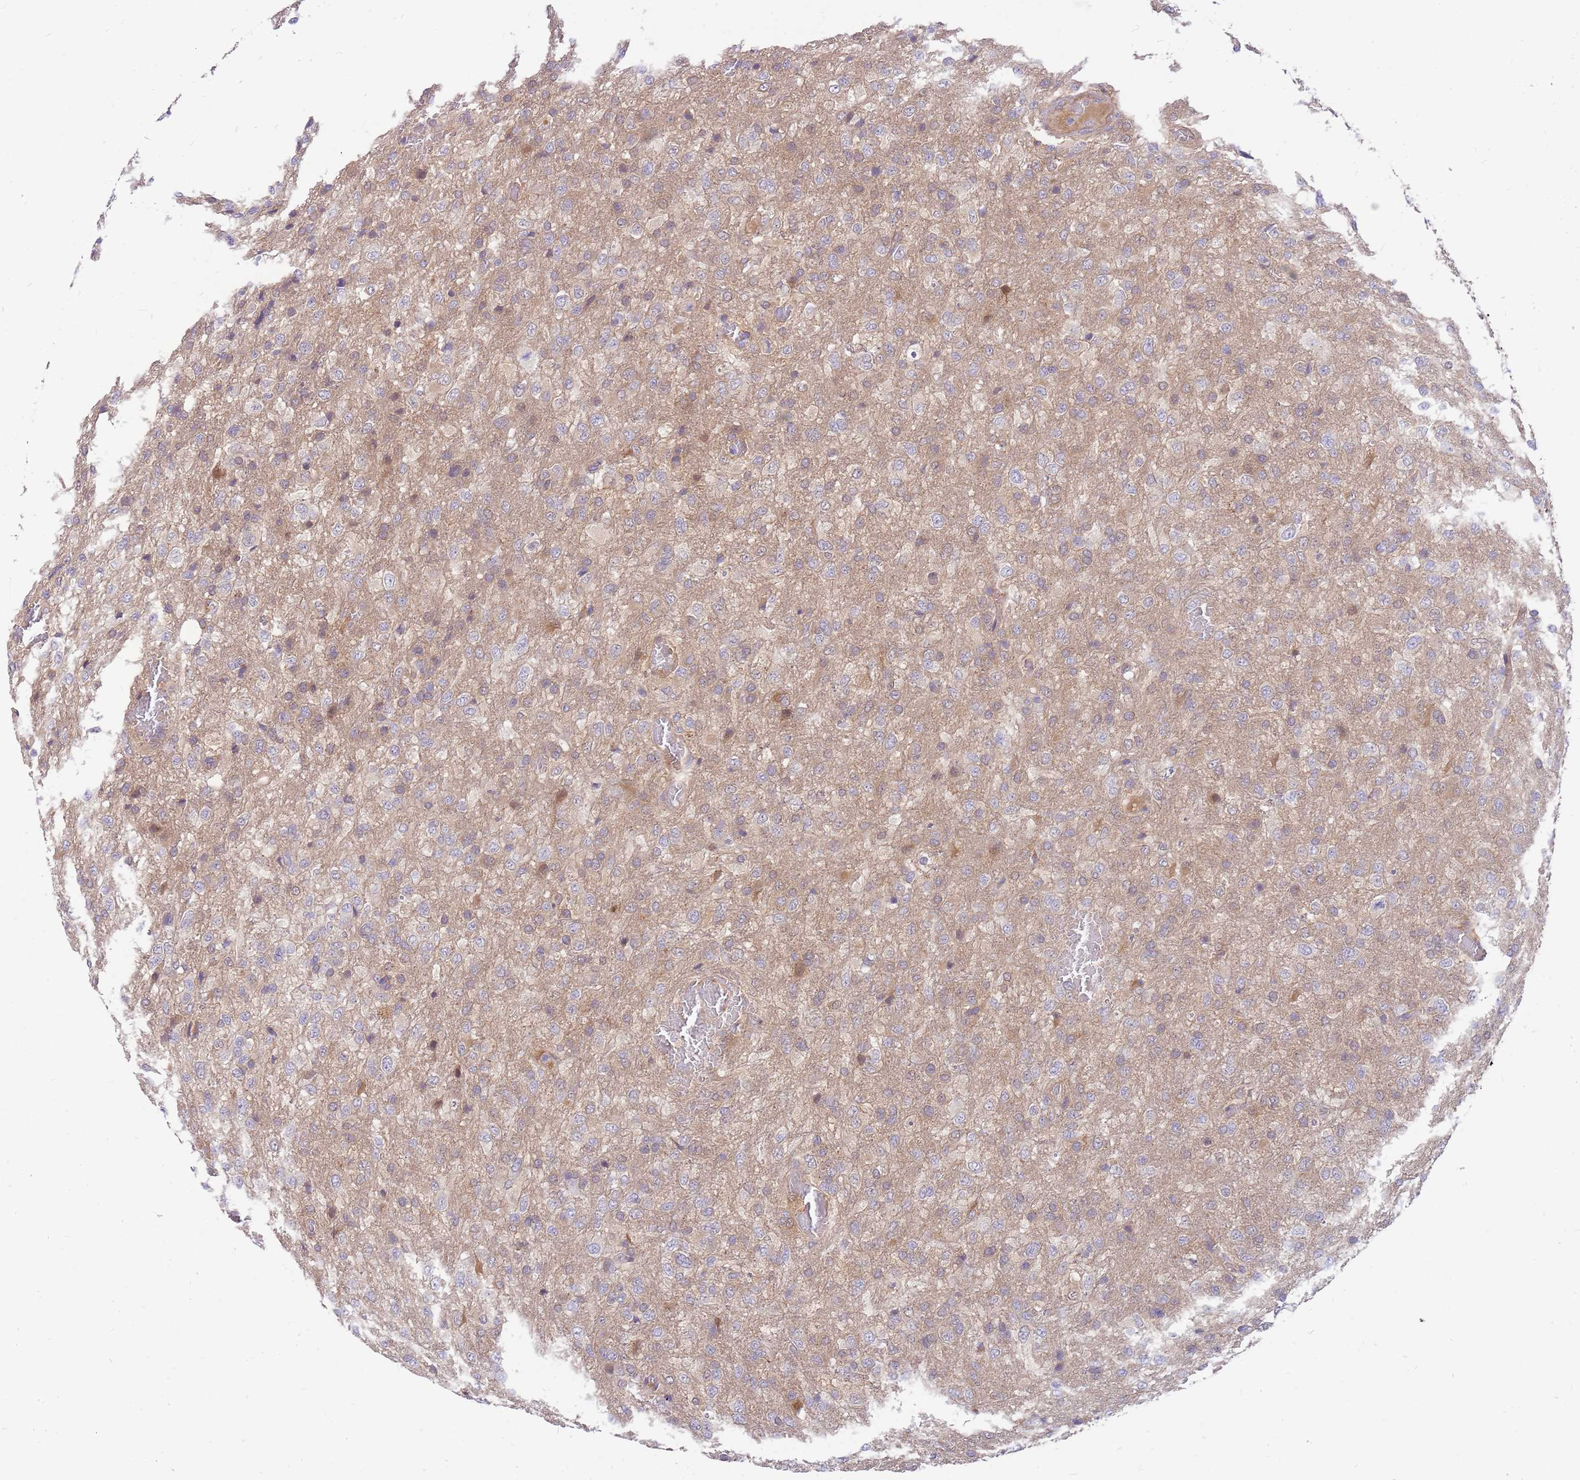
{"staining": {"intensity": "negative", "quantity": "none", "location": "none"}, "tissue": "glioma", "cell_type": "Tumor cells", "image_type": "cancer", "snomed": [{"axis": "morphology", "description": "Glioma, malignant, High grade"}, {"axis": "topography", "description": "Brain"}], "caption": "DAB immunohistochemical staining of high-grade glioma (malignant) shows no significant staining in tumor cells.", "gene": "MVD", "patient": {"sex": "female", "age": 74}}